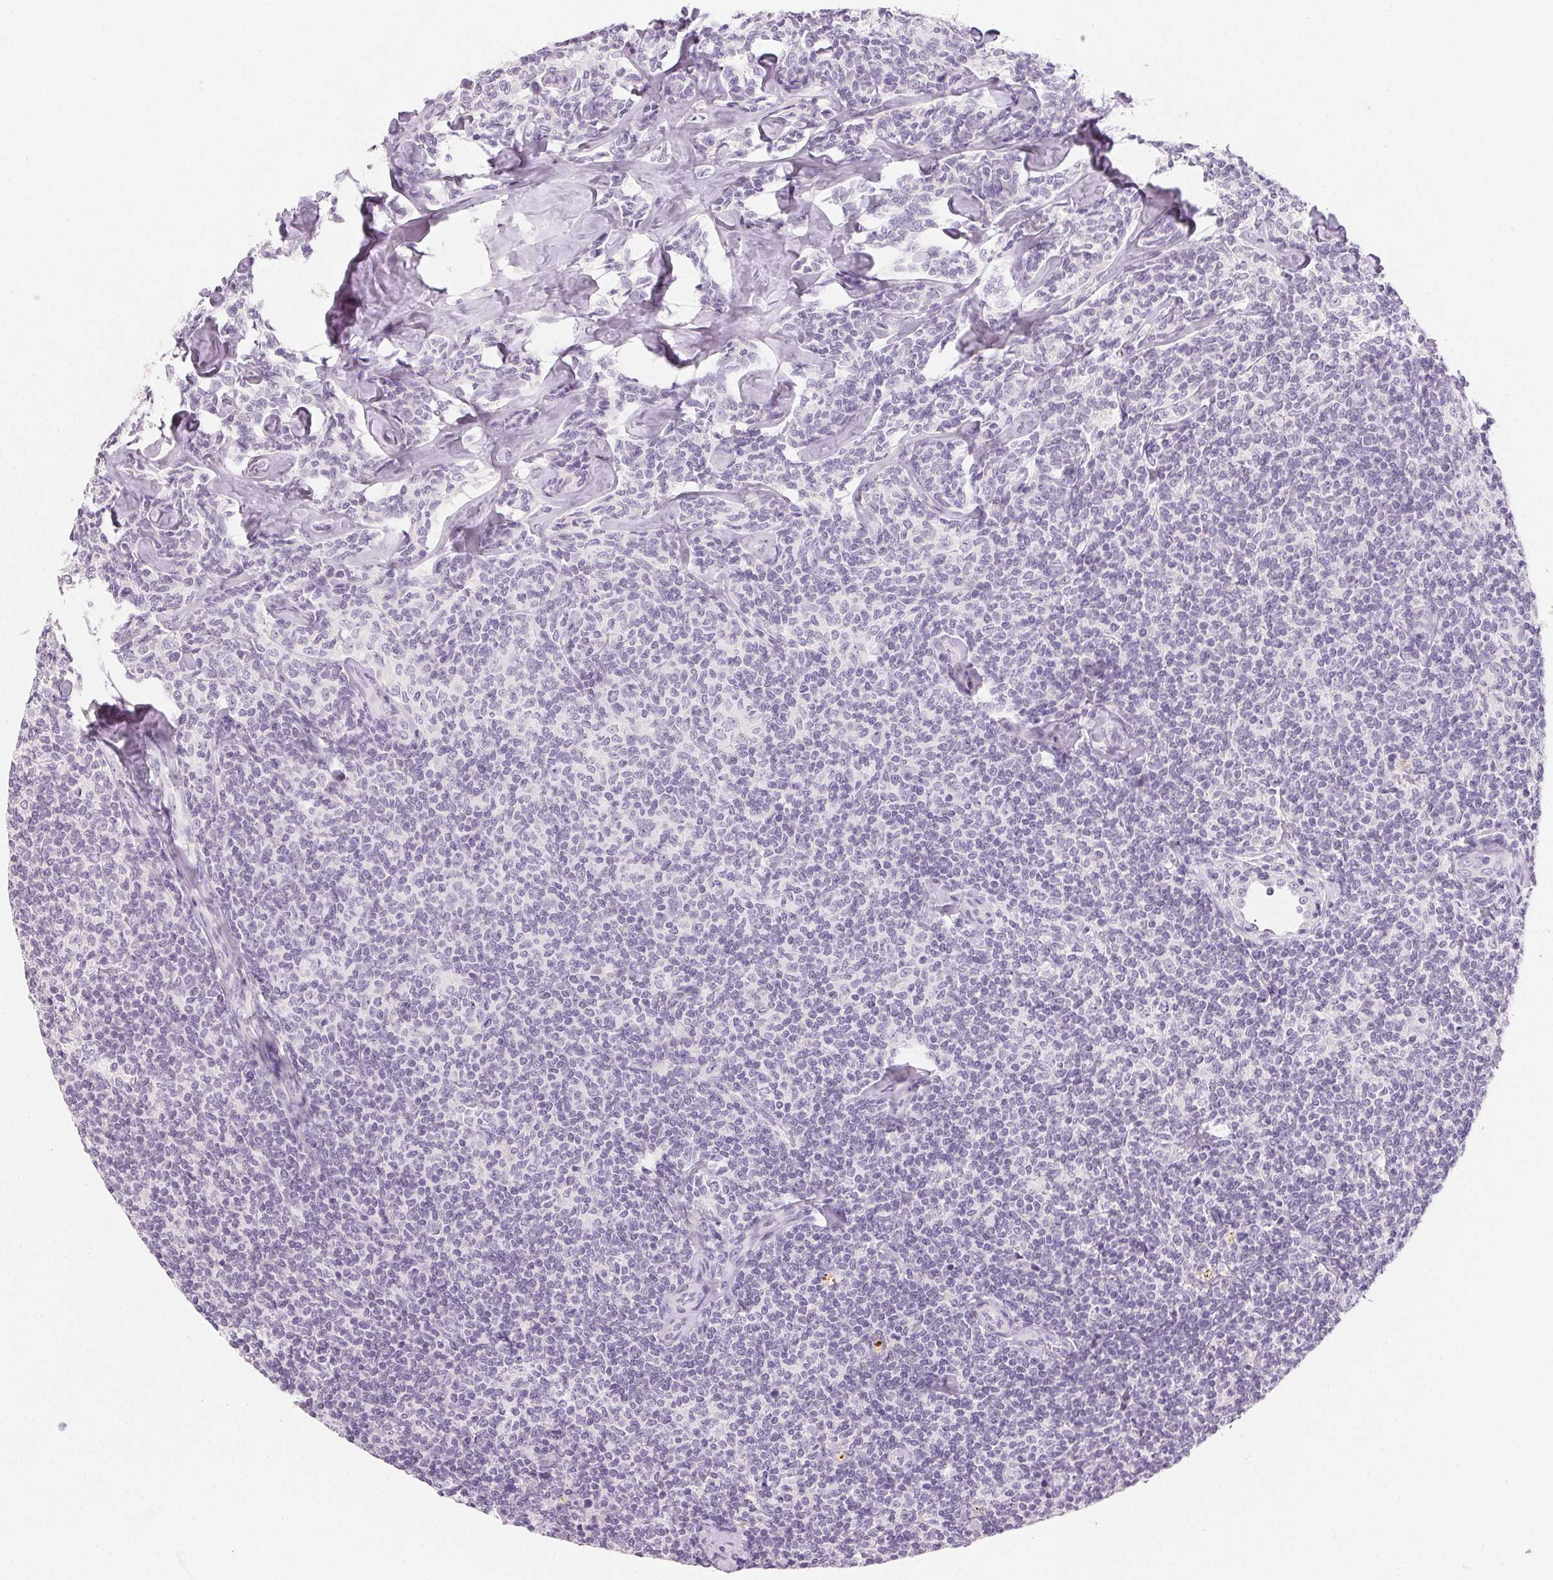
{"staining": {"intensity": "negative", "quantity": "none", "location": "none"}, "tissue": "lymphoma", "cell_type": "Tumor cells", "image_type": "cancer", "snomed": [{"axis": "morphology", "description": "Malignant lymphoma, non-Hodgkin's type, Low grade"}, {"axis": "topography", "description": "Lymph node"}], "caption": "A photomicrograph of human malignant lymphoma, non-Hodgkin's type (low-grade) is negative for staining in tumor cells. (IHC, brightfield microscopy, high magnification).", "gene": "MIOX", "patient": {"sex": "female", "age": 56}}